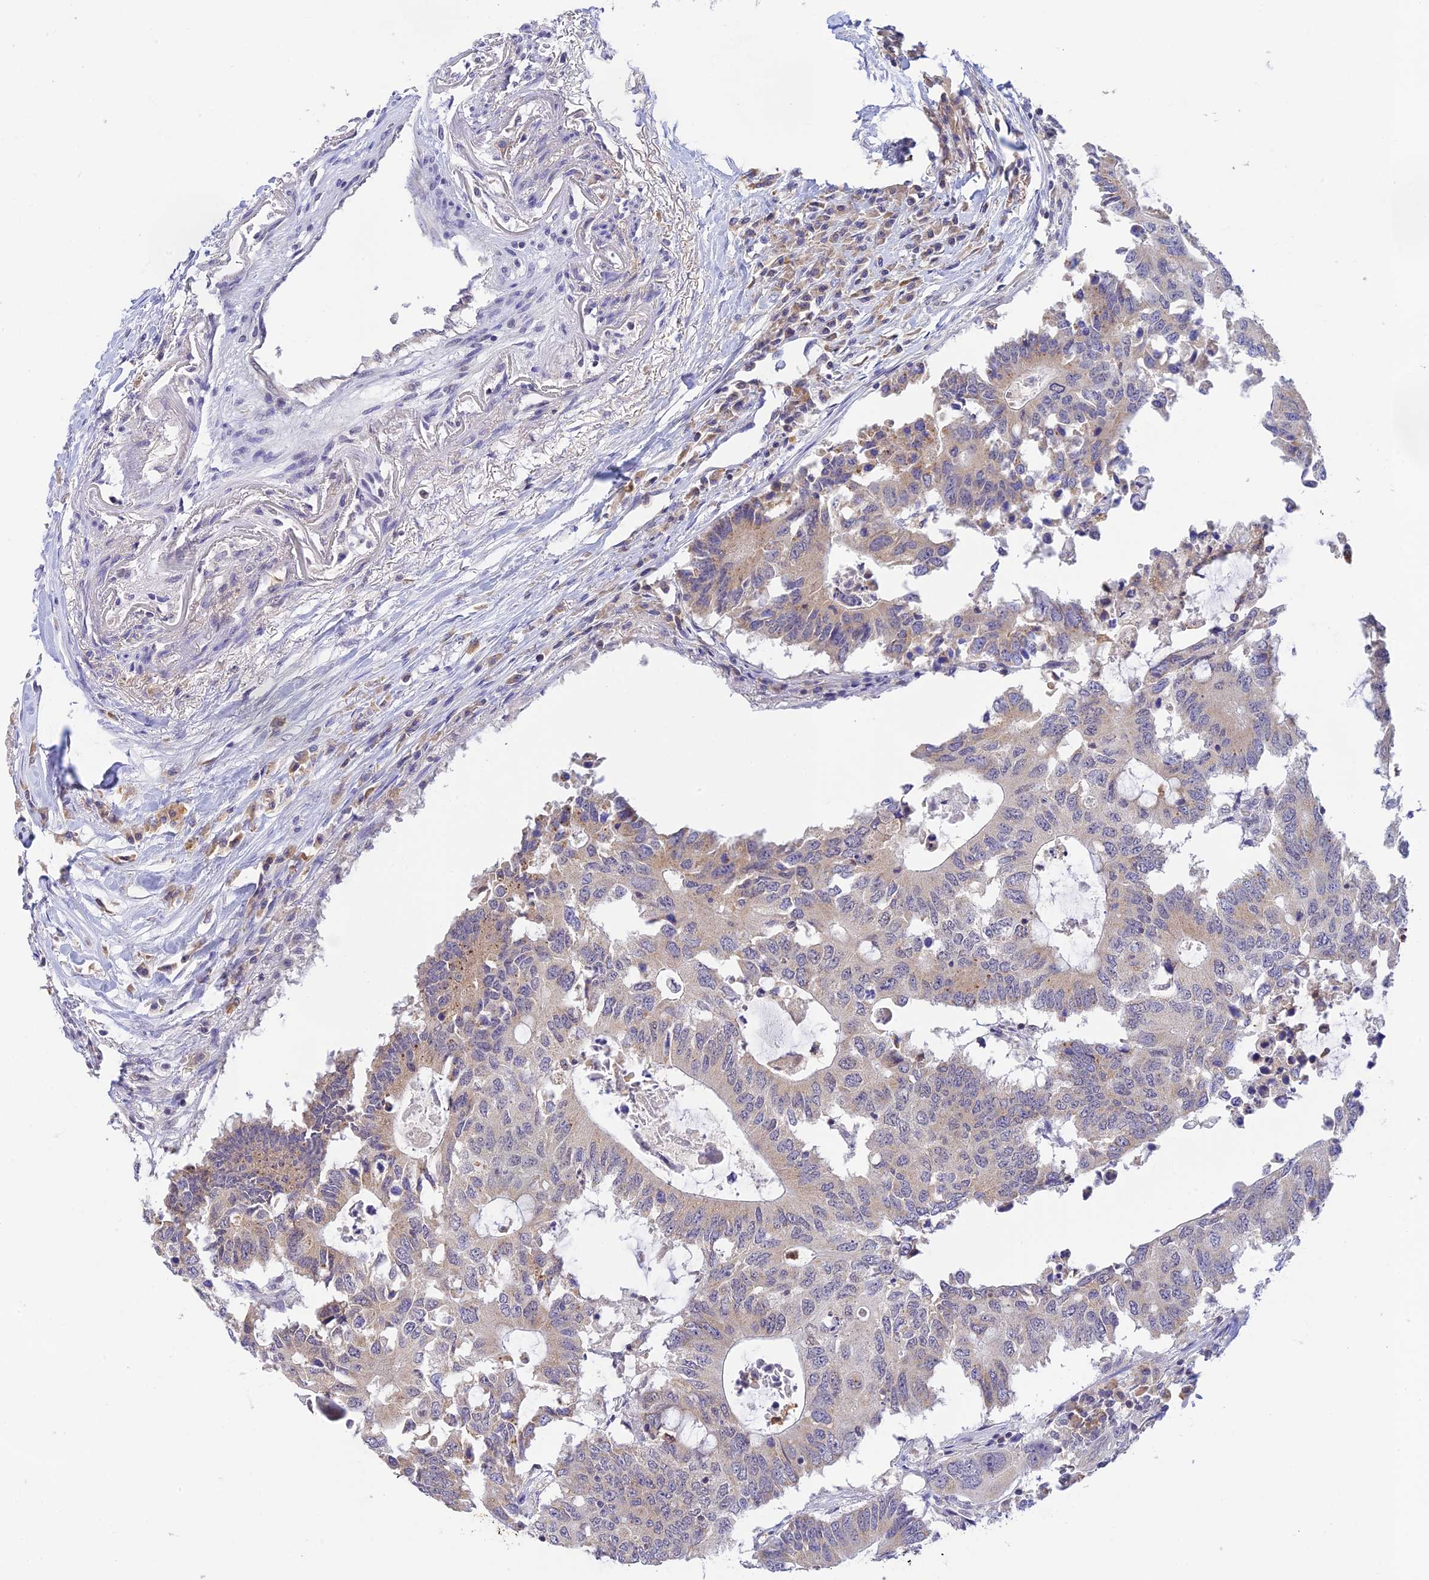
{"staining": {"intensity": "negative", "quantity": "none", "location": "none"}, "tissue": "colorectal cancer", "cell_type": "Tumor cells", "image_type": "cancer", "snomed": [{"axis": "morphology", "description": "Adenocarcinoma, NOS"}, {"axis": "topography", "description": "Colon"}], "caption": "Tumor cells show no significant protein positivity in colorectal cancer. (DAB (3,3'-diaminobenzidine) IHC visualized using brightfield microscopy, high magnification).", "gene": "PEX16", "patient": {"sex": "male", "age": 71}}